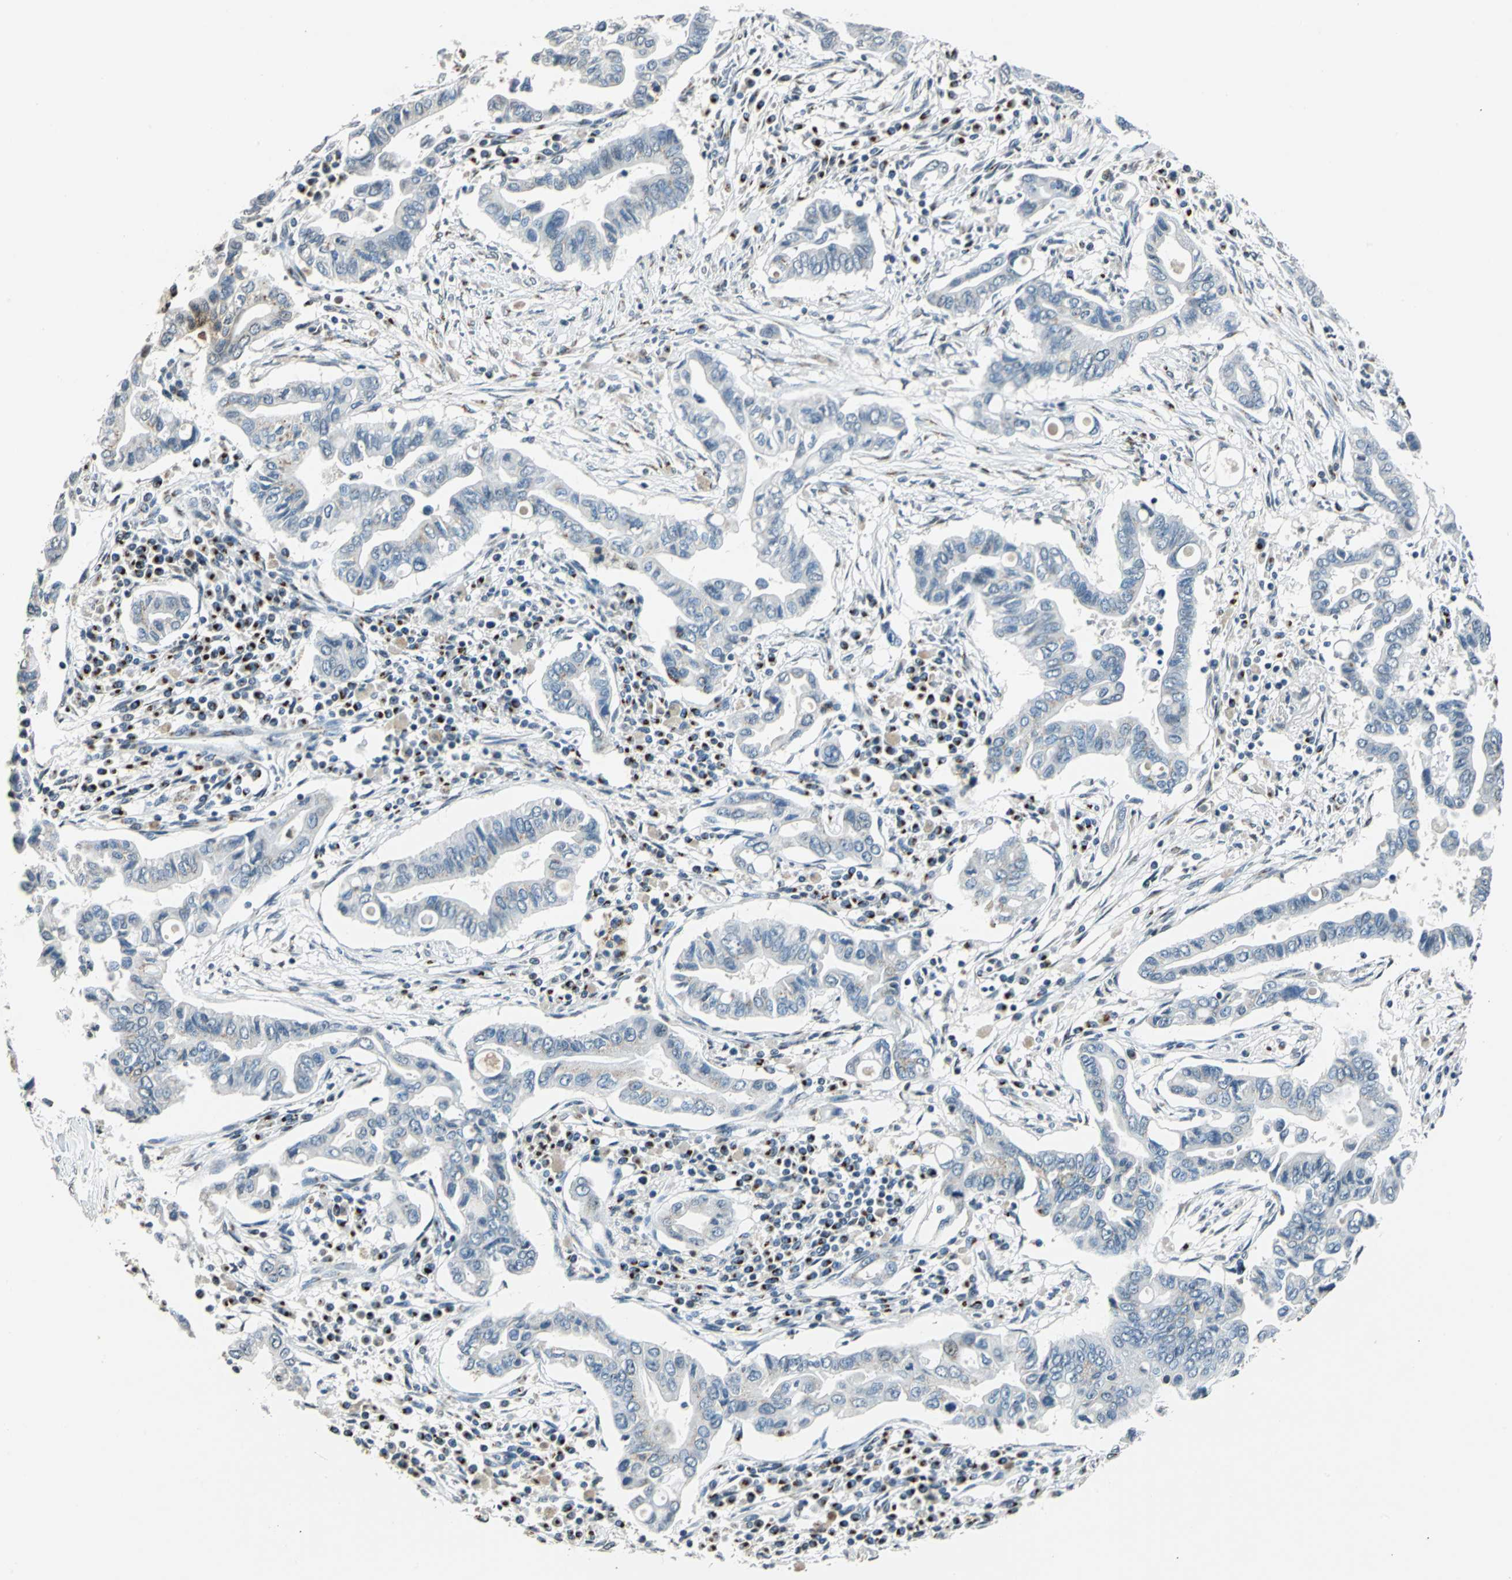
{"staining": {"intensity": "weak", "quantity": "<25%", "location": "cytoplasmic/membranous"}, "tissue": "pancreatic cancer", "cell_type": "Tumor cells", "image_type": "cancer", "snomed": [{"axis": "morphology", "description": "Adenocarcinoma, NOS"}, {"axis": "topography", "description": "Pancreas"}], "caption": "Micrograph shows no protein staining in tumor cells of adenocarcinoma (pancreatic) tissue.", "gene": "TMEM115", "patient": {"sex": "female", "age": 57}}